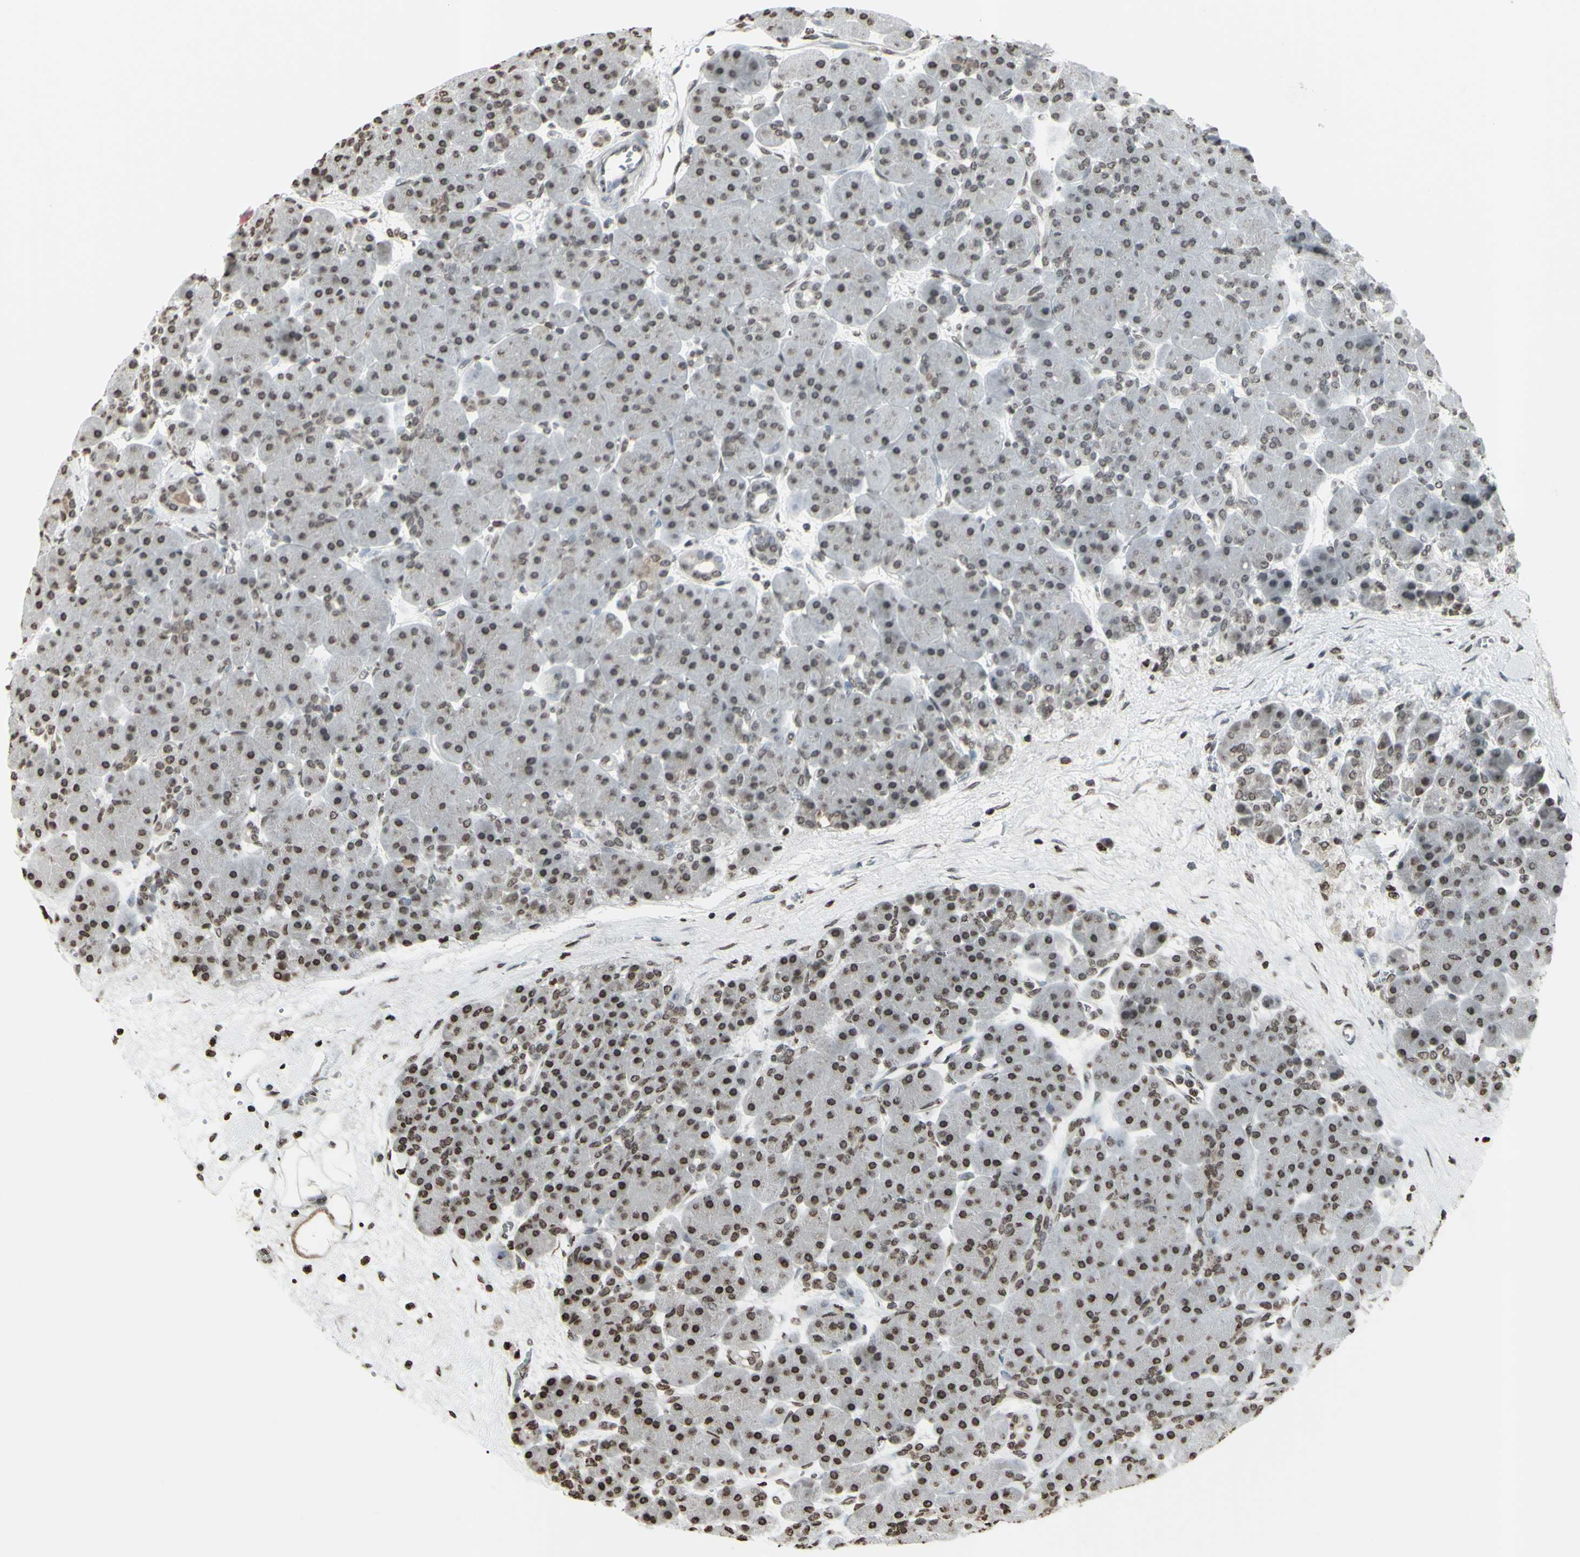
{"staining": {"intensity": "weak", "quantity": "25%-75%", "location": "nuclear"}, "tissue": "pancreas", "cell_type": "Exocrine glandular cells", "image_type": "normal", "snomed": [{"axis": "morphology", "description": "Normal tissue, NOS"}, {"axis": "topography", "description": "Pancreas"}], "caption": "Exocrine glandular cells display low levels of weak nuclear positivity in approximately 25%-75% of cells in benign human pancreas.", "gene": "CD79B", "patient": {"sex": "male", "age": 66}}